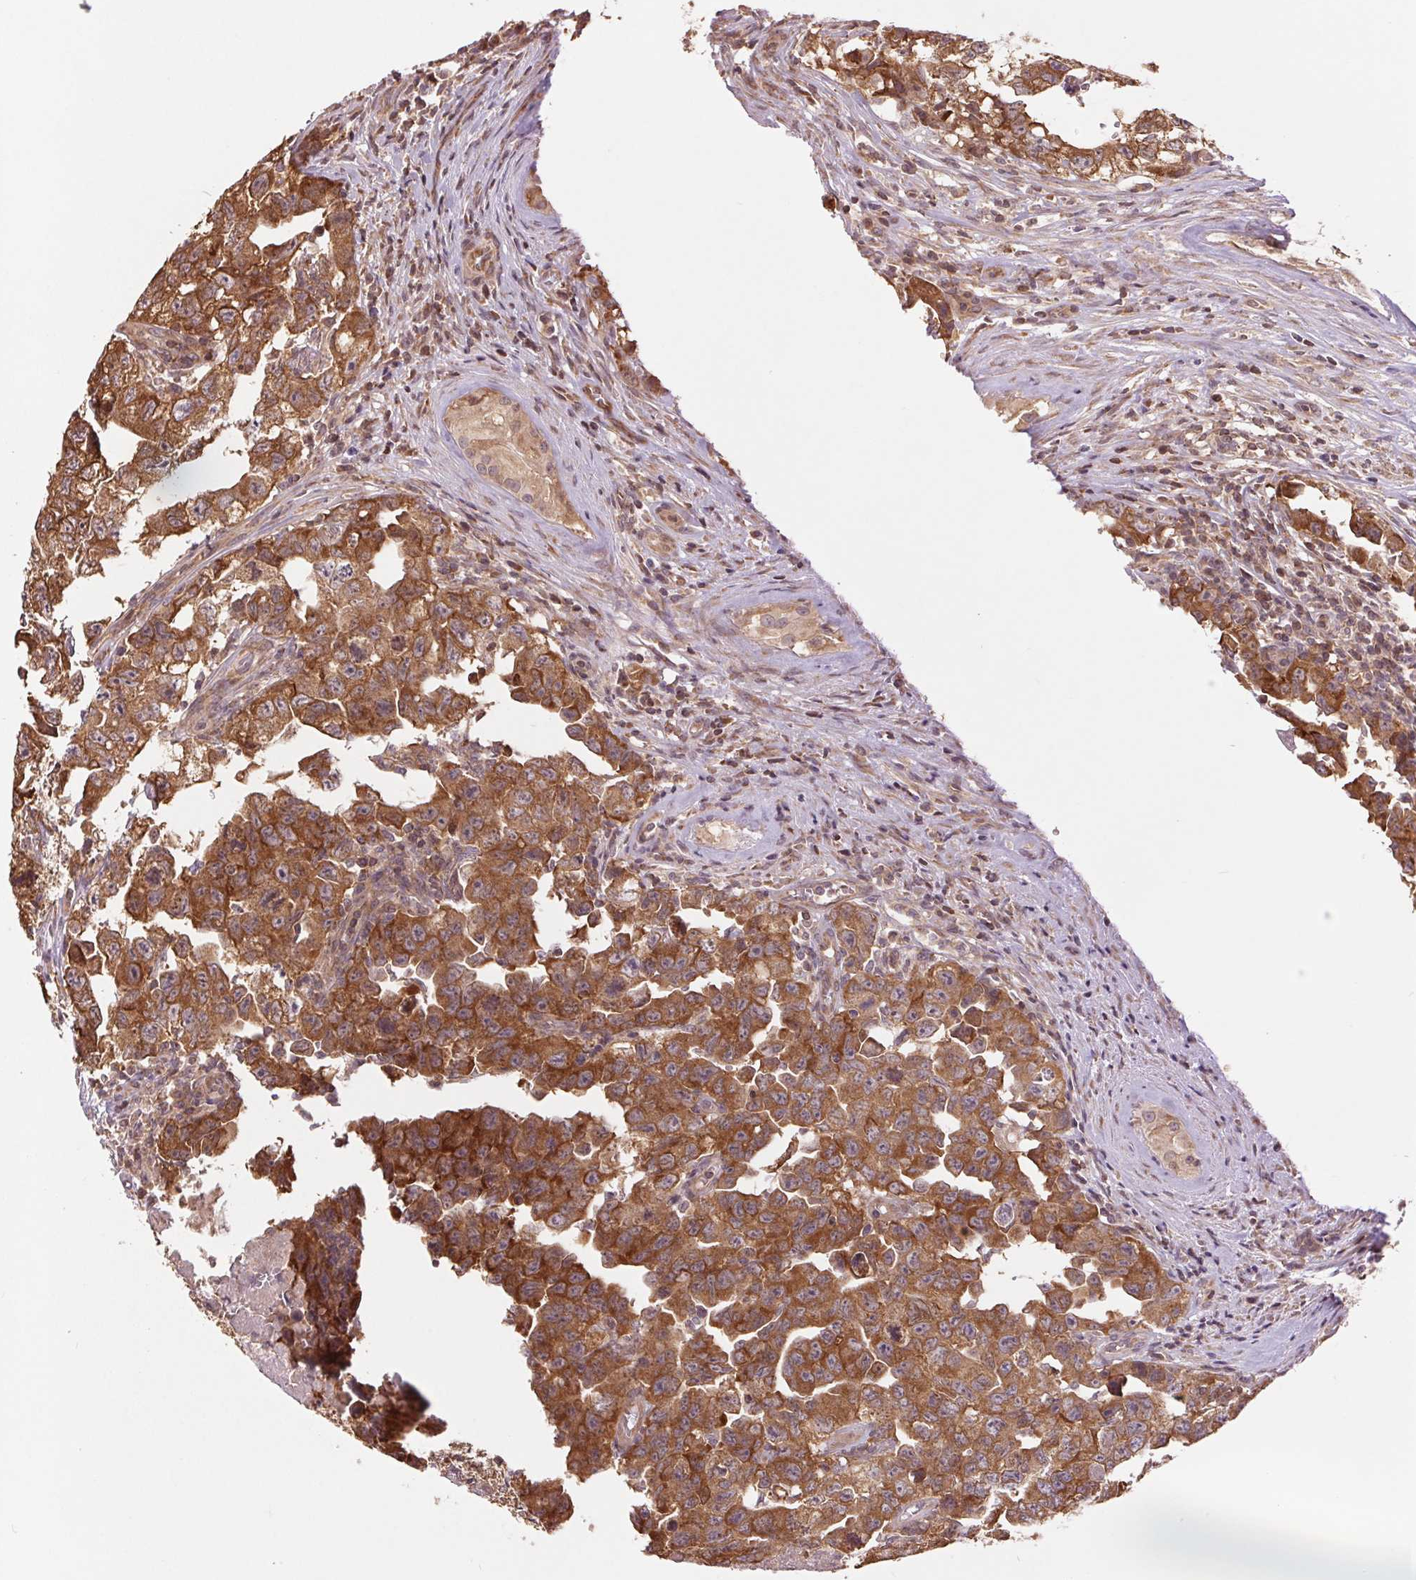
{"staining": {"intensity": "strong", "quantity": ">75%", "location": "cytoplasmic/membranous"}, "tissue": "testis cancer", "cell_type": "Tumor cells", "image_type": "cancer", "snomed": [{"axis": "morphology", "description": "Carcinoma, Embryonal, NOS"}, {"axis": "topography", "description": "Testis"}], "caption": "Immunohistochemistry image of human testis cancer (embryonal carcinoma) stained for a protein (brown), which reveals high levels of strong cytoplasmic/membranous expression in approximately >75% of tumor cells.", "gene": "BTF3L4", "patient": {"sex": "male", "age": 22}}